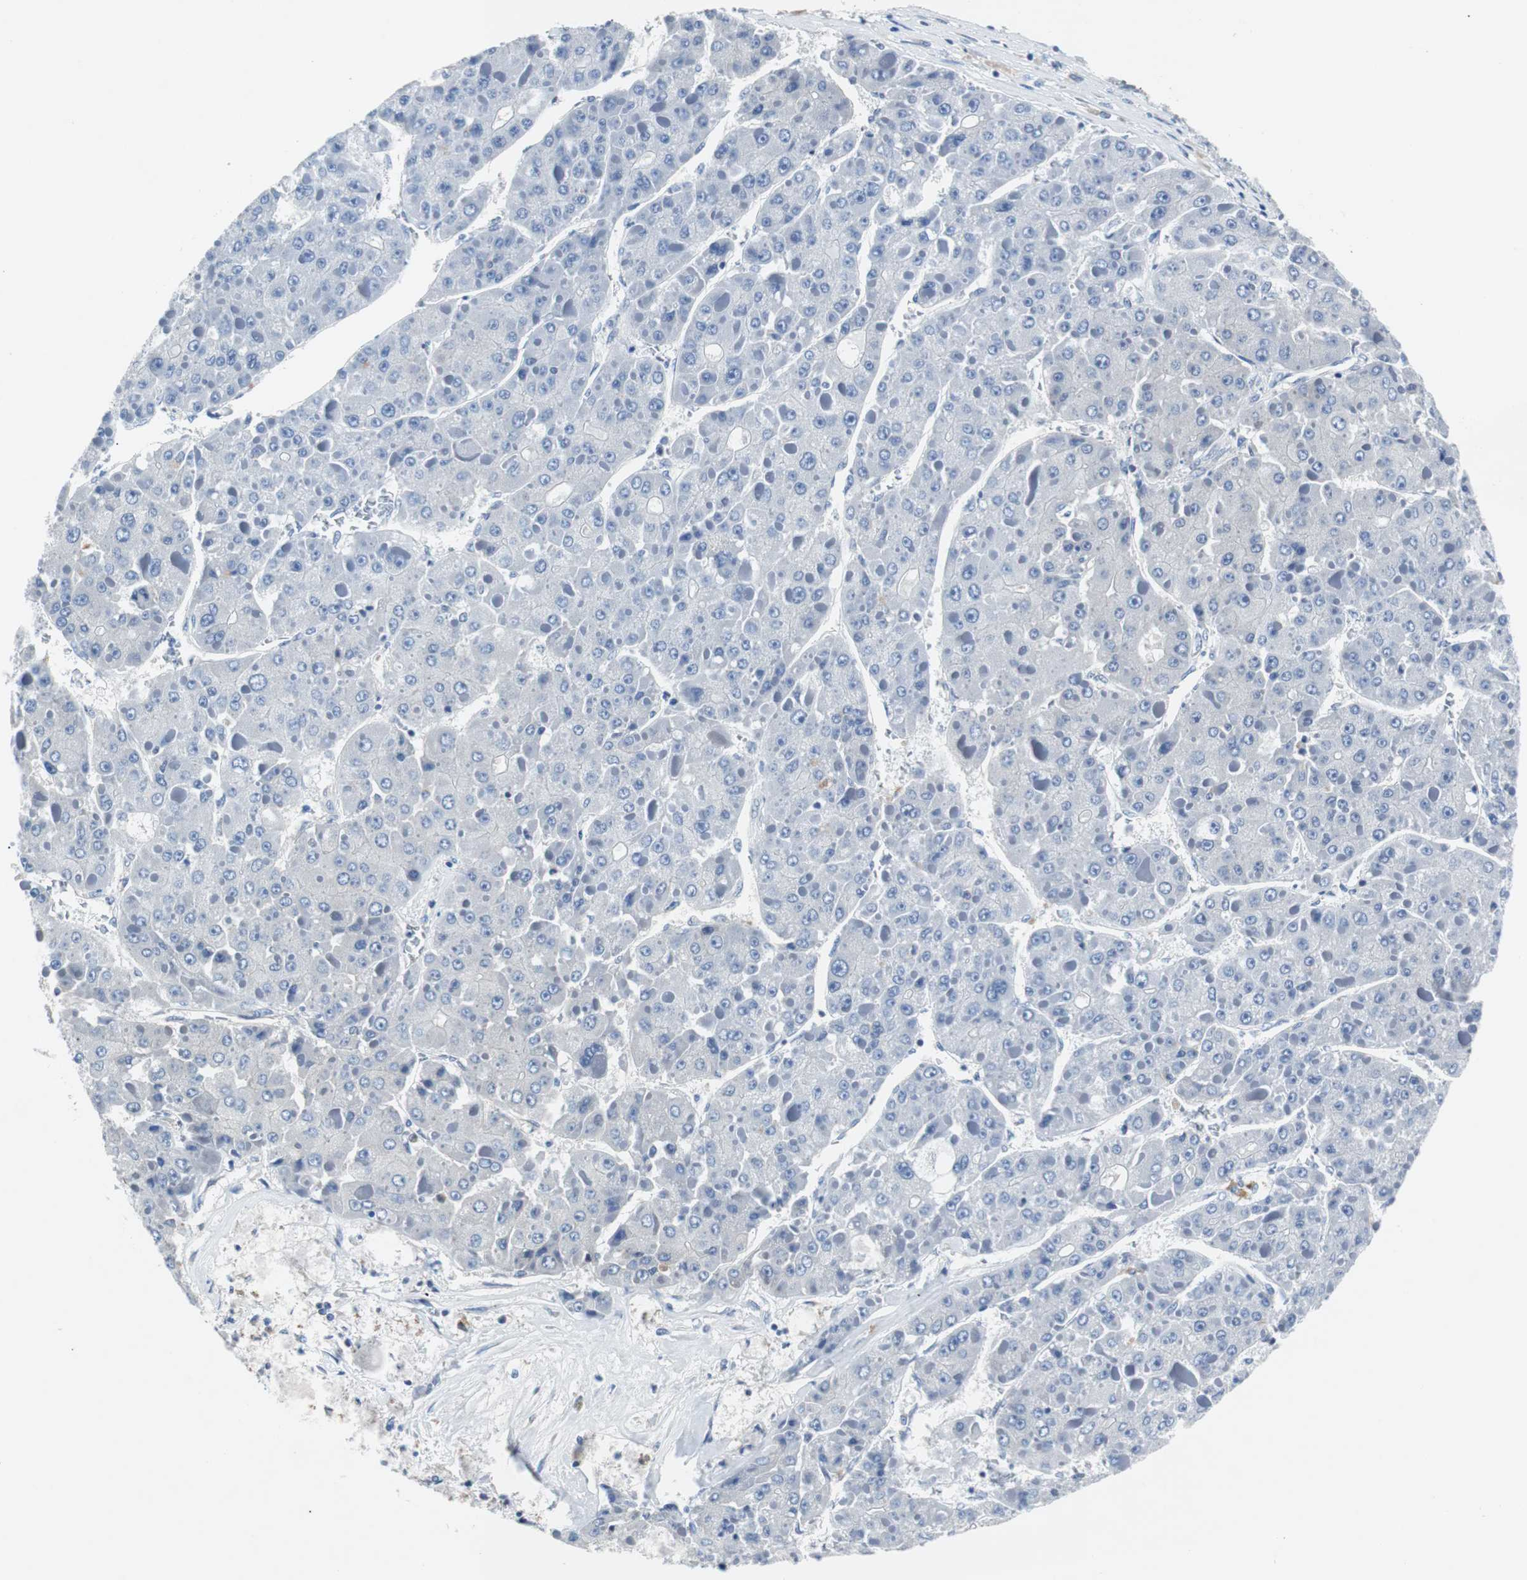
{"staining": {"intensity": "negative", "quantity": "none", "location": "none"}, "tissue": "liver cancer", "cell_type": "Tumor cells", "image_type": "cancer", "snomed": [{"axis": "morphology", "description": "Carcinoma, Hepatocellular, NOS"}, {"axis": "topography", "description": "Liver"}], "caption": "Immunohistochemistry photomicrograph of neoplastic tissue: liver cancer stained with DAB (3,3'-diaminobenzidine) shows no significant protein expression in tumor cells. (DAB immunohistochemistry (IHC) with hematoxylin counter stain).", "gene": "EEF2K", "patient": {"sex": "female", "age": 73}}